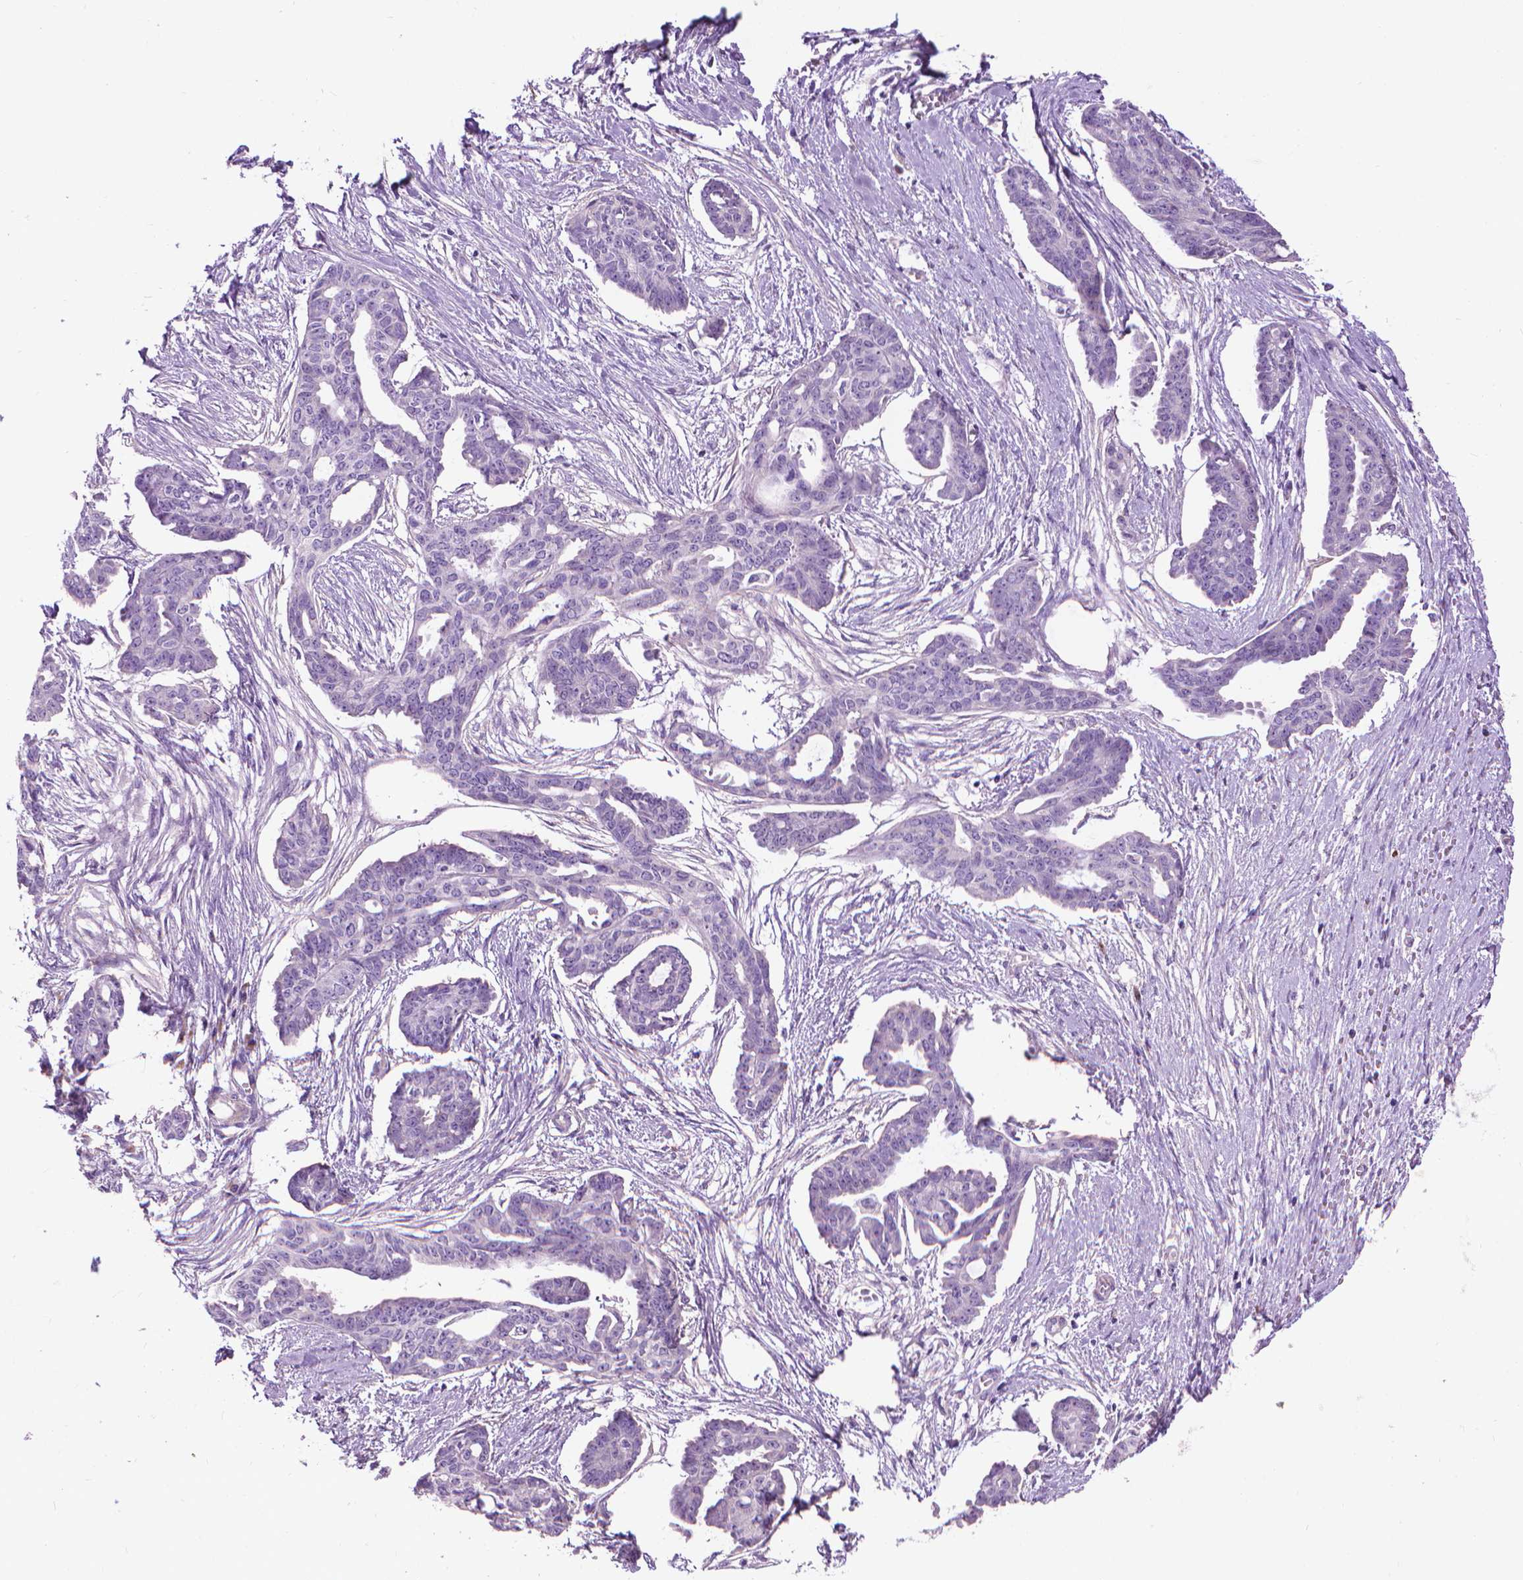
{"staining": {"intensity": "negative", "quantity": "none", "location": "none"}, "tissue": "ovarian cancer", "cell_type": "Tumor cells", "image_type": "cancer", "snomed": [{"axis": "morphology", "description": "Cystadenocarcinoma, serous, NOS"}, {"axis": "topography", "description": "Ovary"}], "caption": "An immunohistochemistry image of ovarian serous cystadenocarcinoma is shown. There is no staining in tumor cells of ovarian serous cystadenocarcinoma.", "gene": "AQP10", "patient": {"sex": "female", "age": 71}}